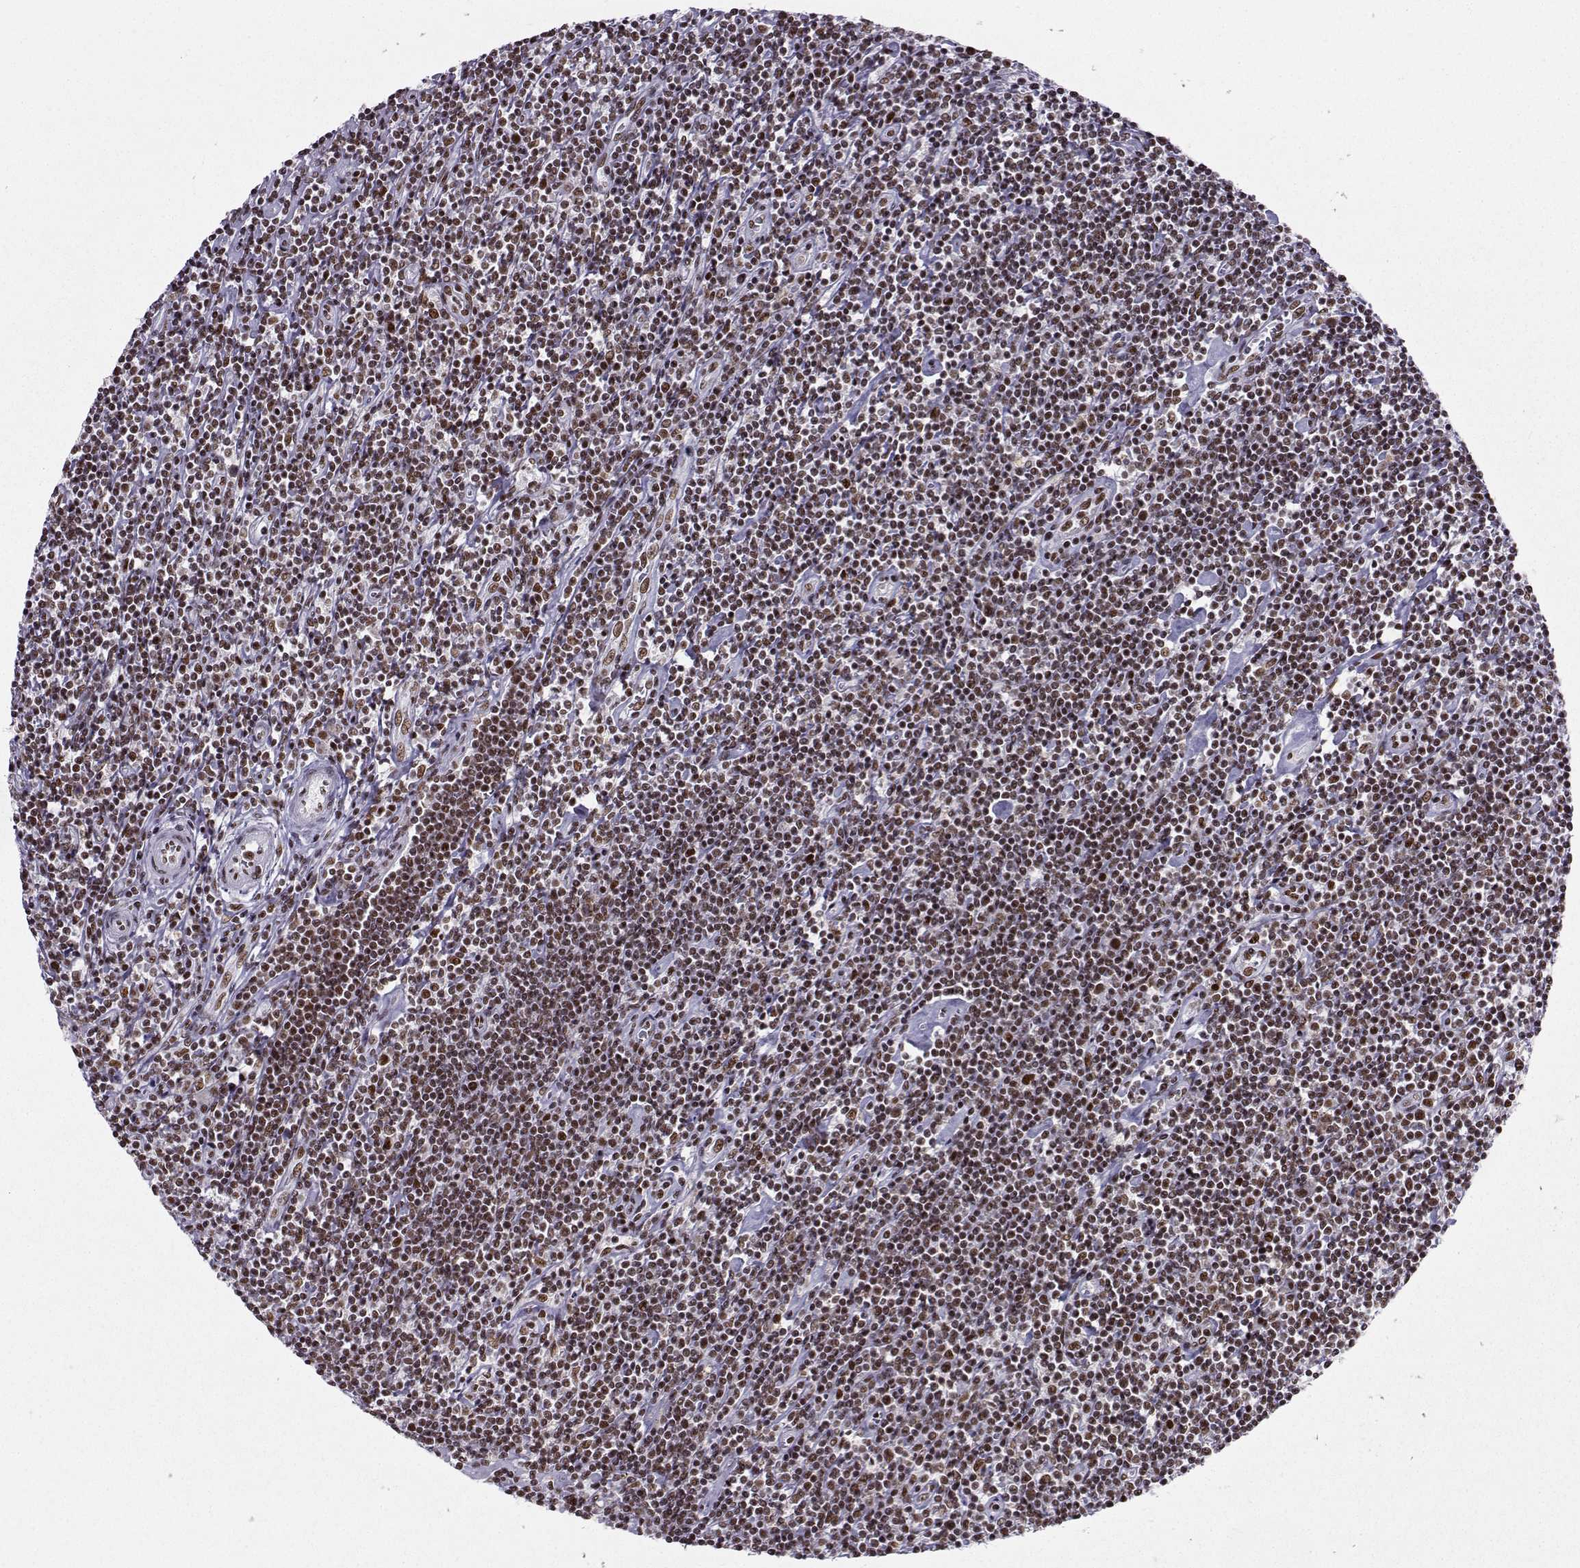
{"staining": {"intensity": "moderate", "quantity": ">75%", "location": "nuclear"}, "tissue": "lymphoma", "cell_type": "Tumor cells", "image_type": "cancer", "snomed": [{"axis": "morphology", "description": "Hodgkin's disease, NOS"}, {"axis": "topography", "description": "Lymph node"}], "caption": "The immunohistochemical stain highlights moderate nuclear staining in tumor cells of lymphoma tissue.", "gene": "SNRPB2", "patient": {"sex": "male", "age": 40}}